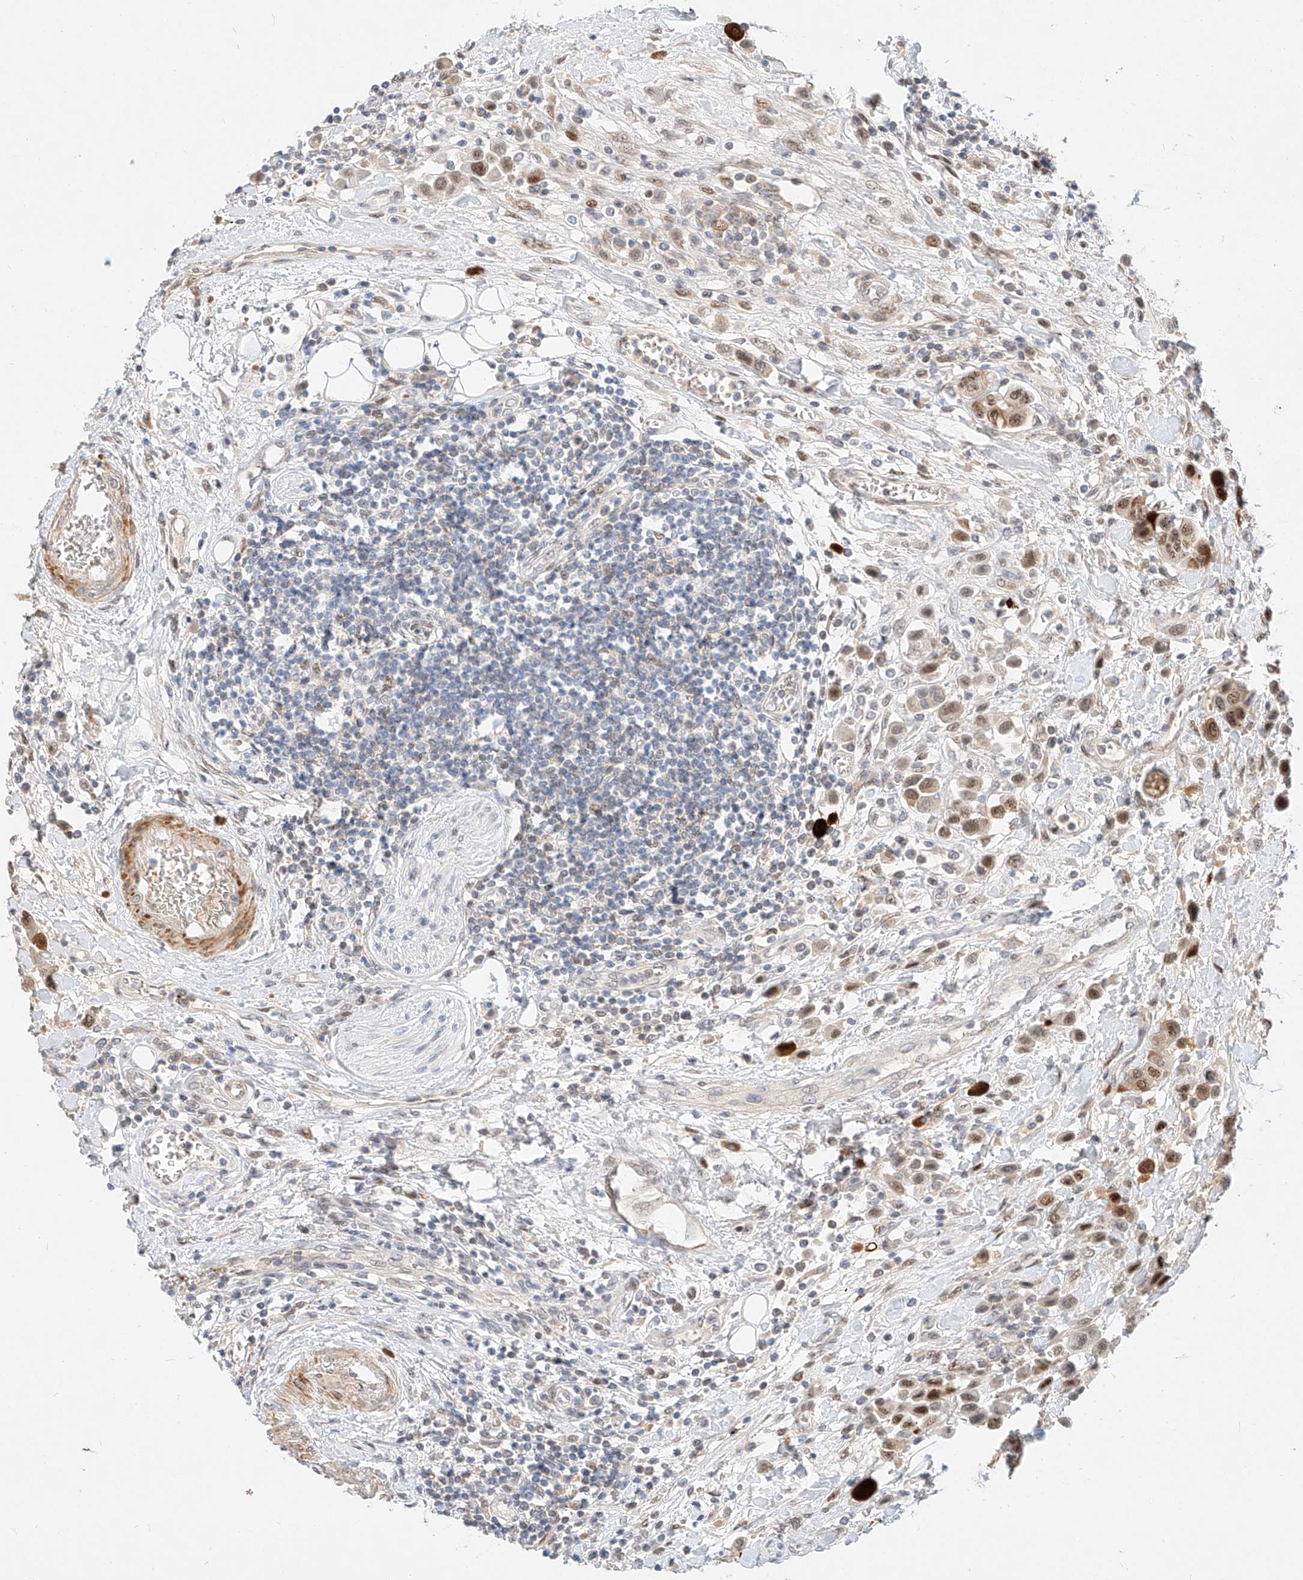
{"staining": {"intensity": "moderate", "quantity": ">75%", "location": "nuclear"}, "tissue": "urothelial cancer", "cell_type": "Tumor cells", "image_type": "cancer", "snomed": [{"axis": "morphology", "description": "Urothelial carcinoma, High grade"}, {"axis": "topography", "description": "Urinary bladder"}], "caption": "Moderate nuclear protein expression is appreciated in approximately >75% of tumor cells in high-grade urothelial carcinoma.", "gene": "CBX8", "patient": {"sex": "male", "age": 50}}